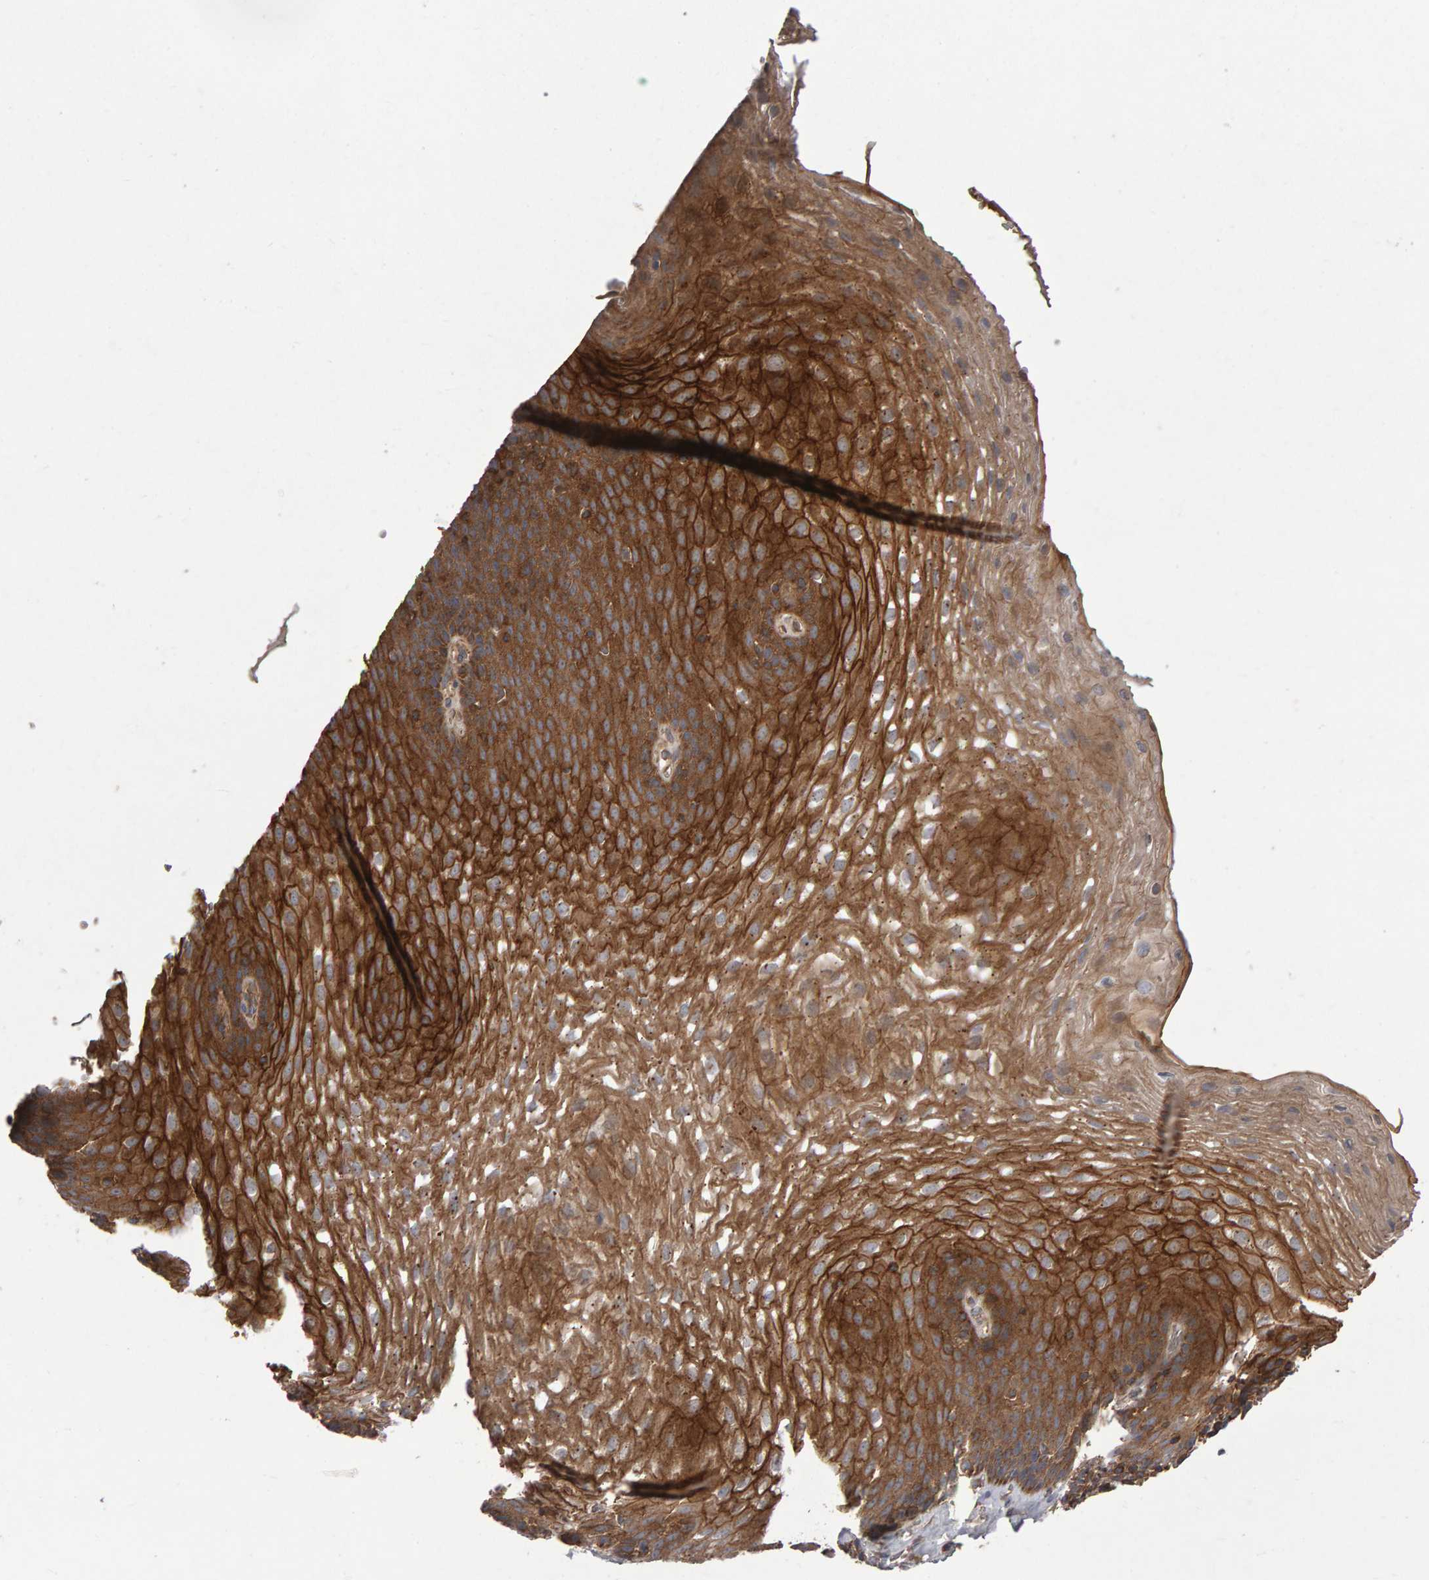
{"staining": {"intensity": "moderate", "quantity": ">75%", "location": "cytoplasmic/membranous"}, "tissue": "esophagus", "cell_type": "Squamous epithelial cells", "image_type": "normal", "snomed": [{"axis": "morphology", "description": "Normal tissue, NOS"}, {"axis": "topography", "description": "Esophagus"}], "caption": "Protein expression analysis of normal esophagus displays moderate cytoplasmic/membranous expression in approximately >75% of squamous epithelial cells.", "gene": "PGS1", "patient": {"sex": "female", "age": 66}}